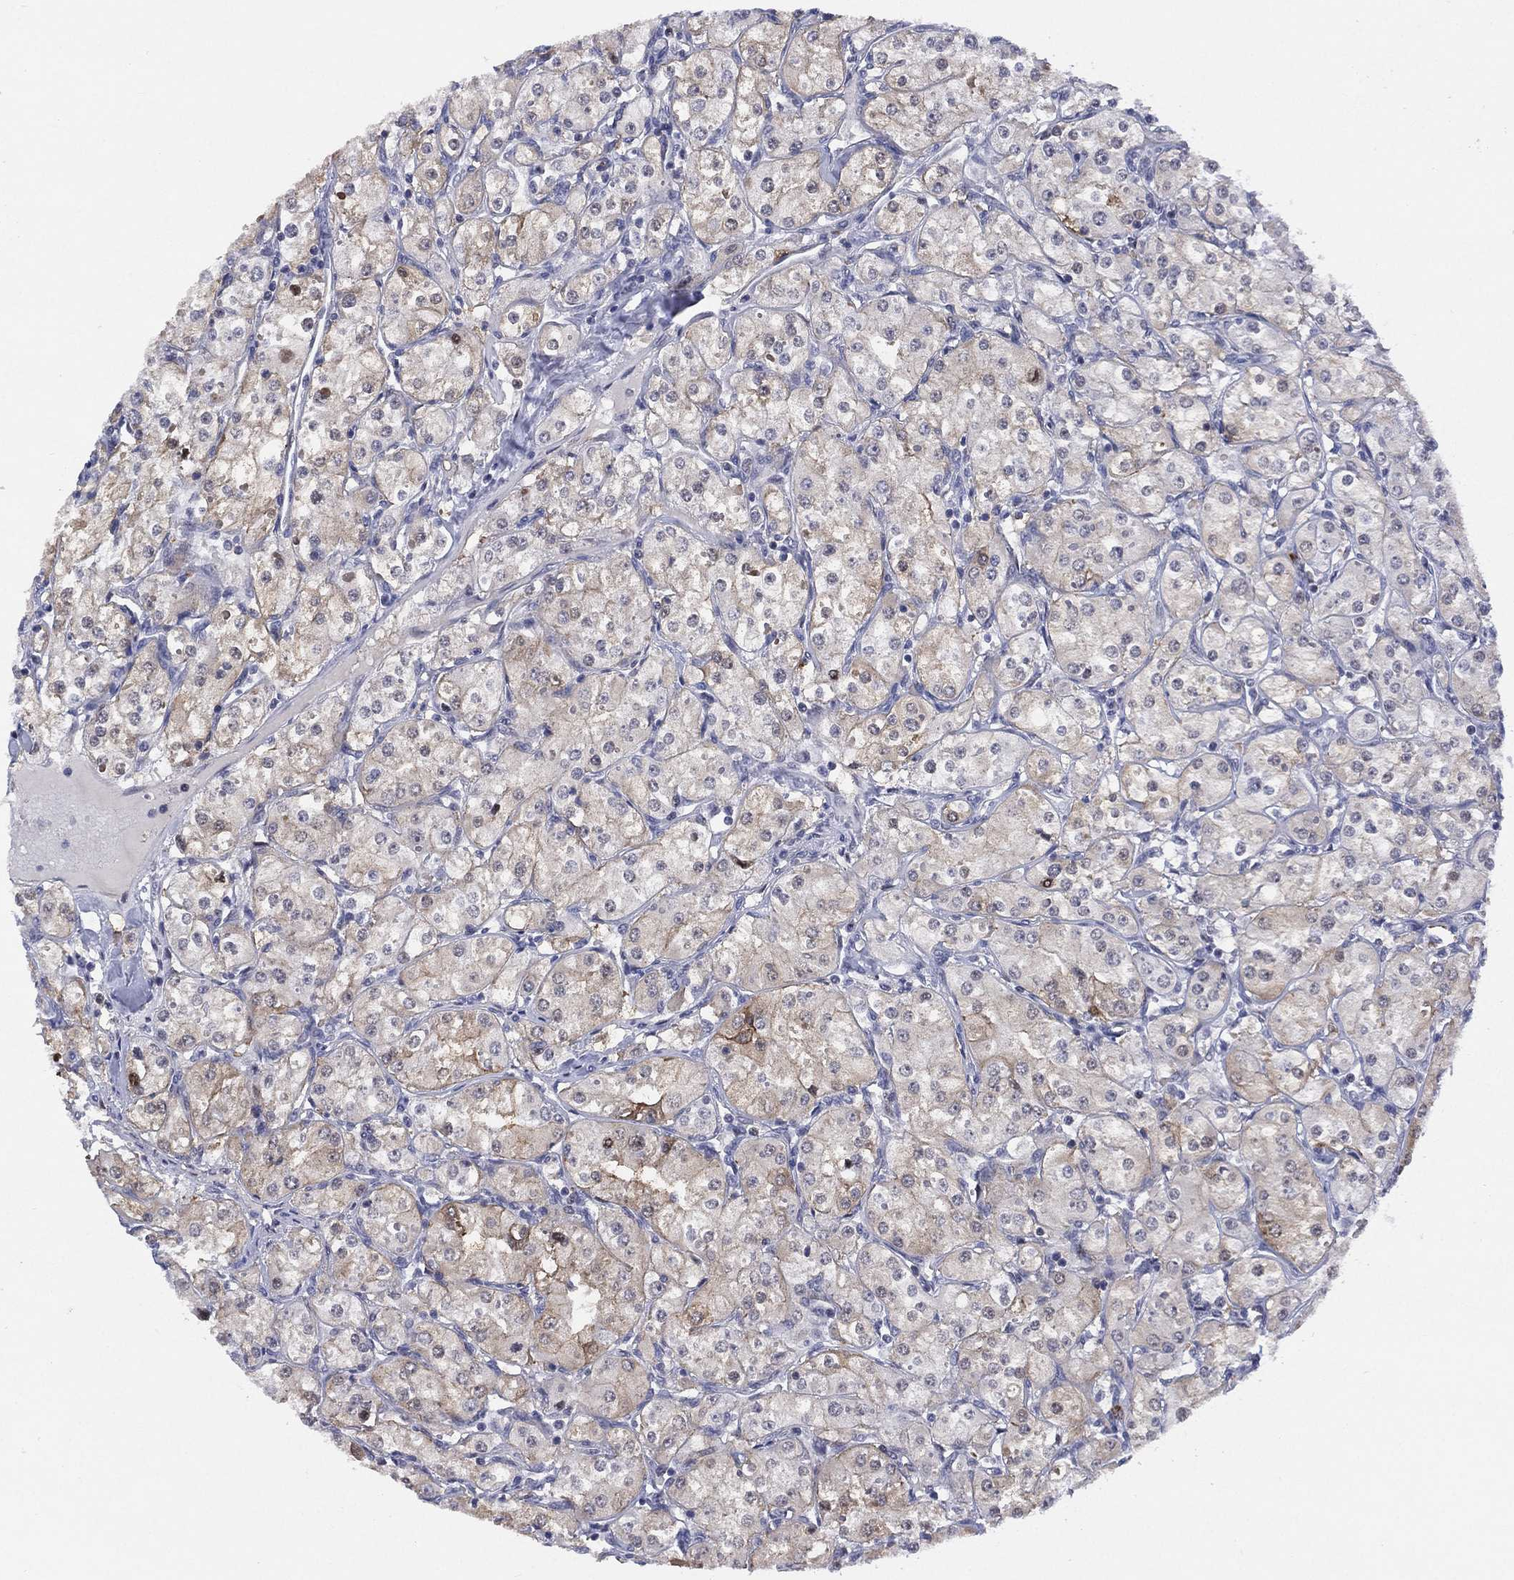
{"staining": {"intensity": "moderate", "quantity": "<25%", "location": "cytoplasmic/membranous"}, "tissue": "renal cancer", "cell_type": "Tumor cells", "image_type": "cancer", "snomed": [{"axis": "morphology", "description": "Adenocarcinoma, NOS"}, {"axis": "topography", "description": "Kidney"}], "caption": "Protein staining by immunohistochemistry demonstrates moderate cytoplasmic/membranous staining in about <25% of tumor cells in renal adenocarcinoma.", "gene": "SLC4A4", "patient": {"sex": "male", "age": 77}}